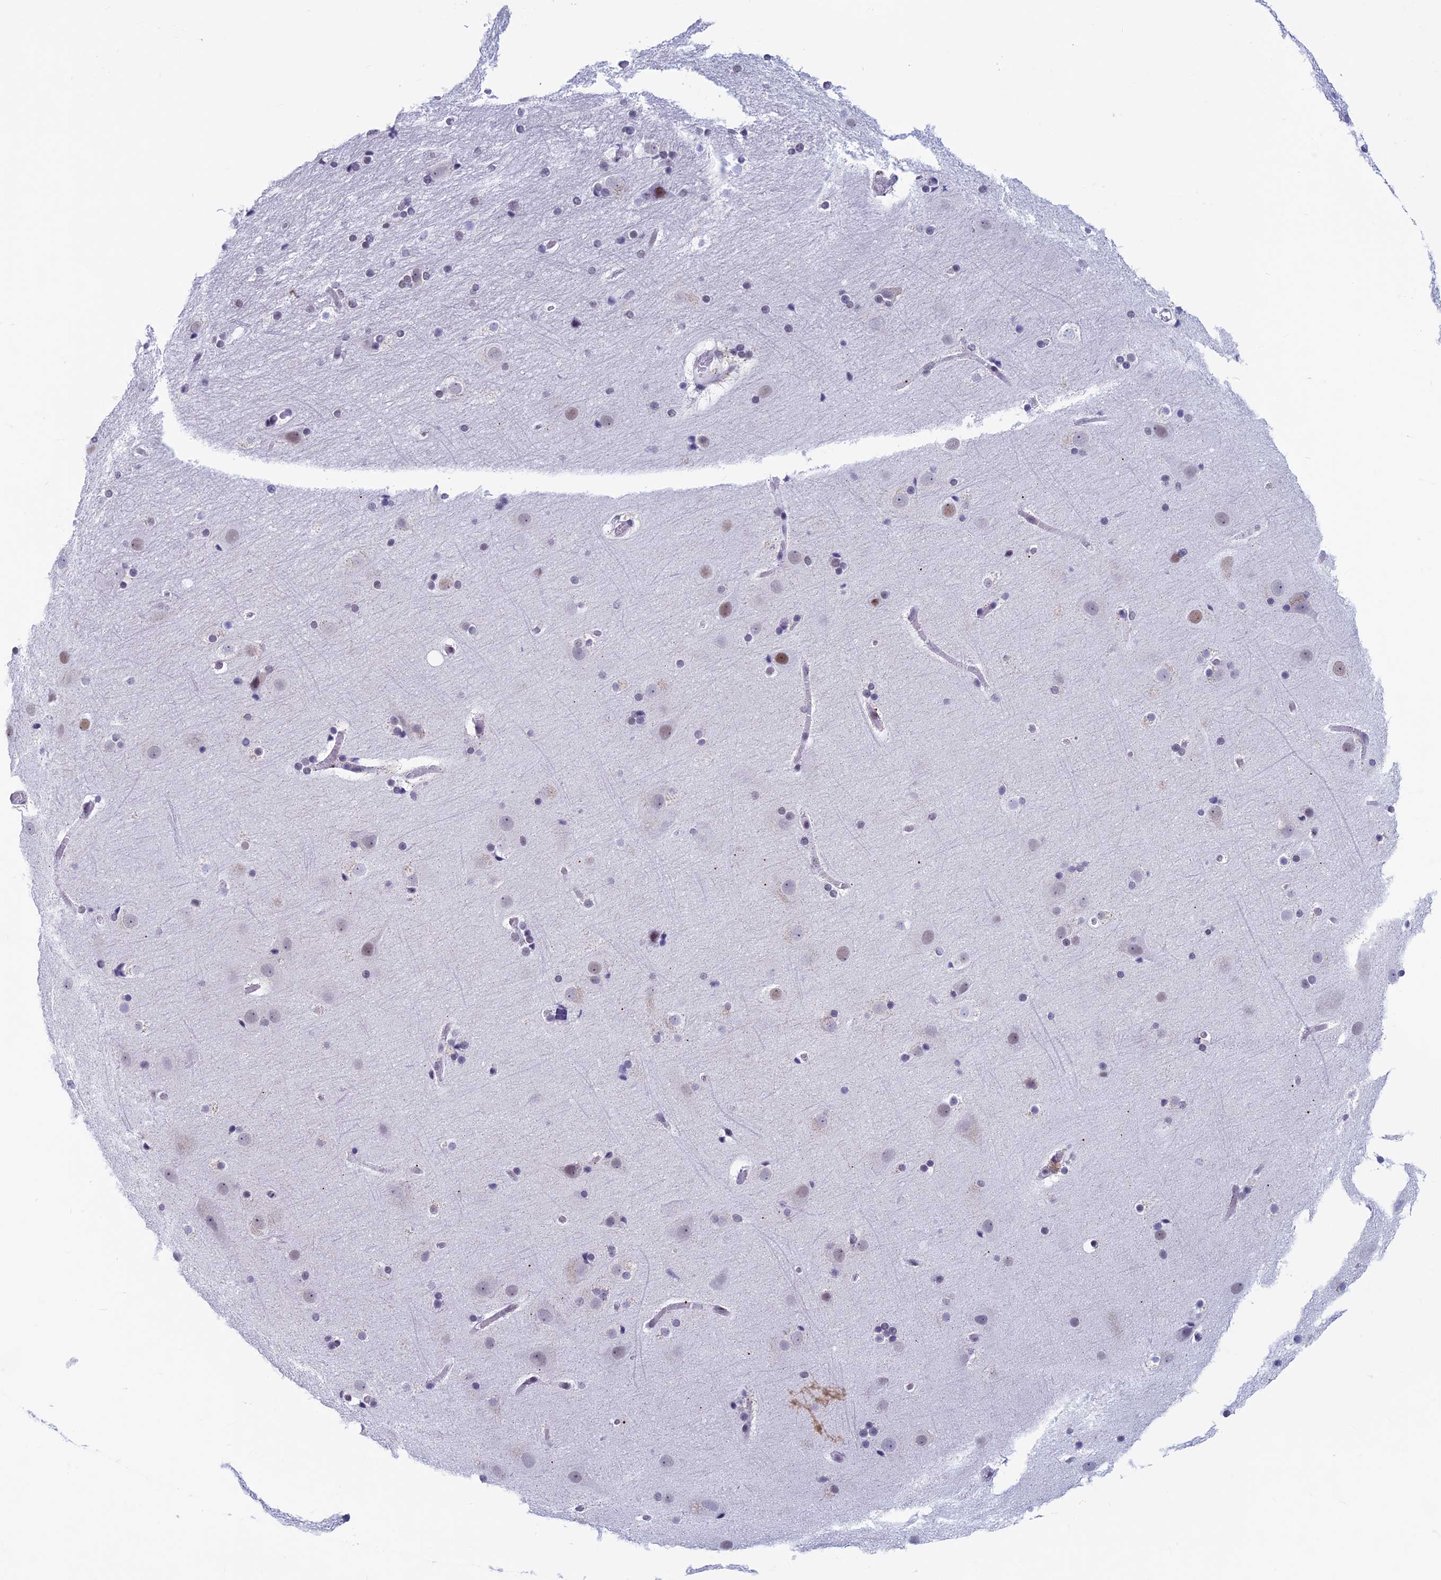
{"staining": {"intensity": "weak", "quantity": ">75%", "location": "nuclear"}, "tissue": "cerebral cortex", "cell_type": "Endothelial cells", "image_type": "normal", "snomed": [{"axis": "morphology", "description": "Normal tissue, NOS"}, {"axis": "topography", "description": "Cerebral cortex"}], "caption": "A histopathology image of cerebral cortex stained for a protein displays weak nuclear brown staining in endothelial cells. (DAB IHC, brown staining for protein, blue staining for nuclei).", "gene": "ASH2L", "patient": {"sex": "male", "age": 57}}